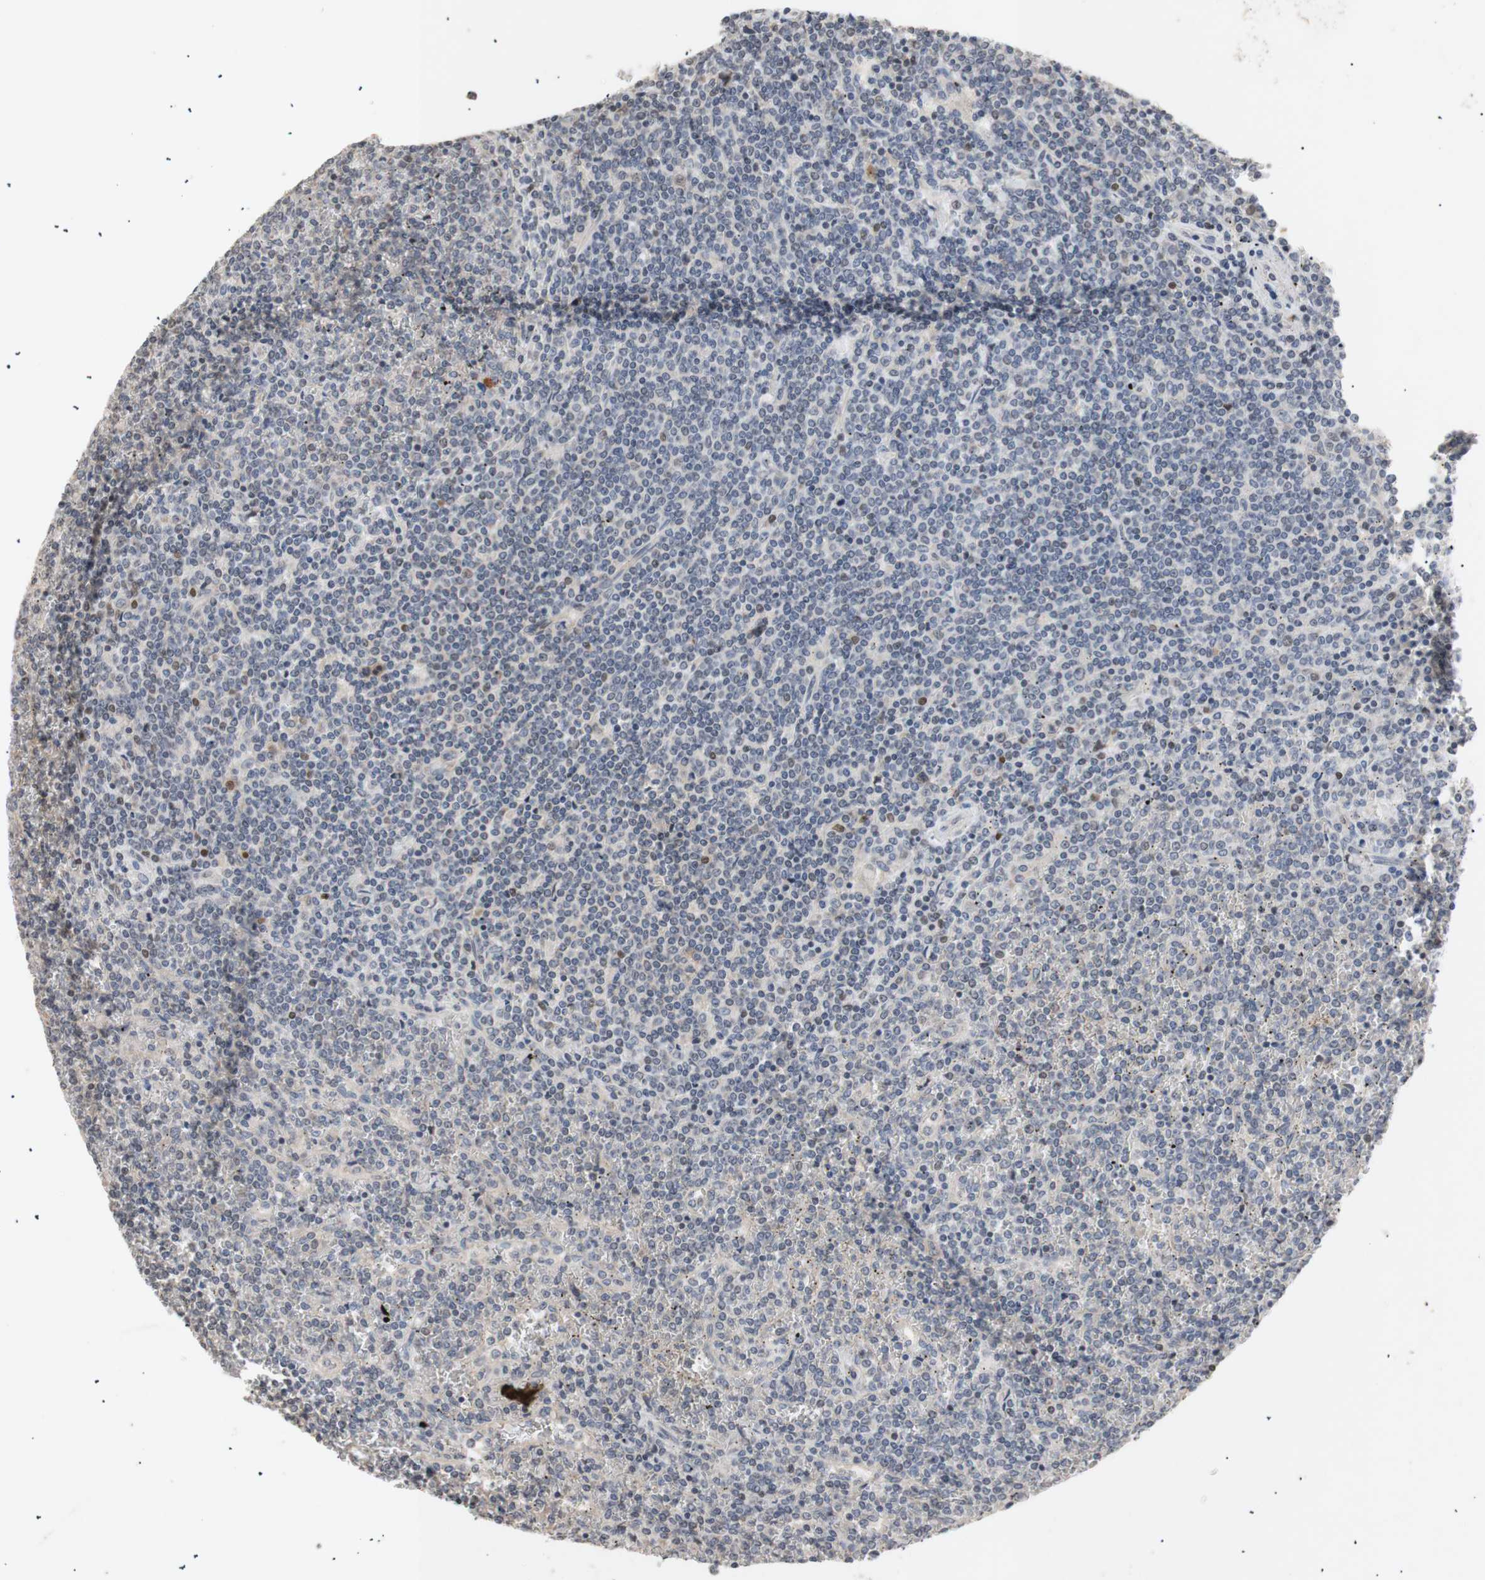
{"staining": {"intensity": "negative", "quantity": "none", "location": "none"}, "tissue": "lymphoma", "cell_type": "Tumor cells", "image_type": "cancer", "snomed": [{"axis": "morphology", "description": "Malignant lymphoma, non-Hodgkin's type, Low grade"}, {"axis": "topography", "description": "Spleen"}], "caption": "IHC photomicrograph of low-grade malignant lymphoma, non-Hodgkin's type stained for a protein (brown), which demonstrates no positivity in tumor cells. The staining was performed using DAB to visualize the protein expression in brown, while the nuclei were stained in blue with hematoxylin (Magnification: 20x).", "gene": "FOSB", "patient": {"sex": "female", "age": 19}}